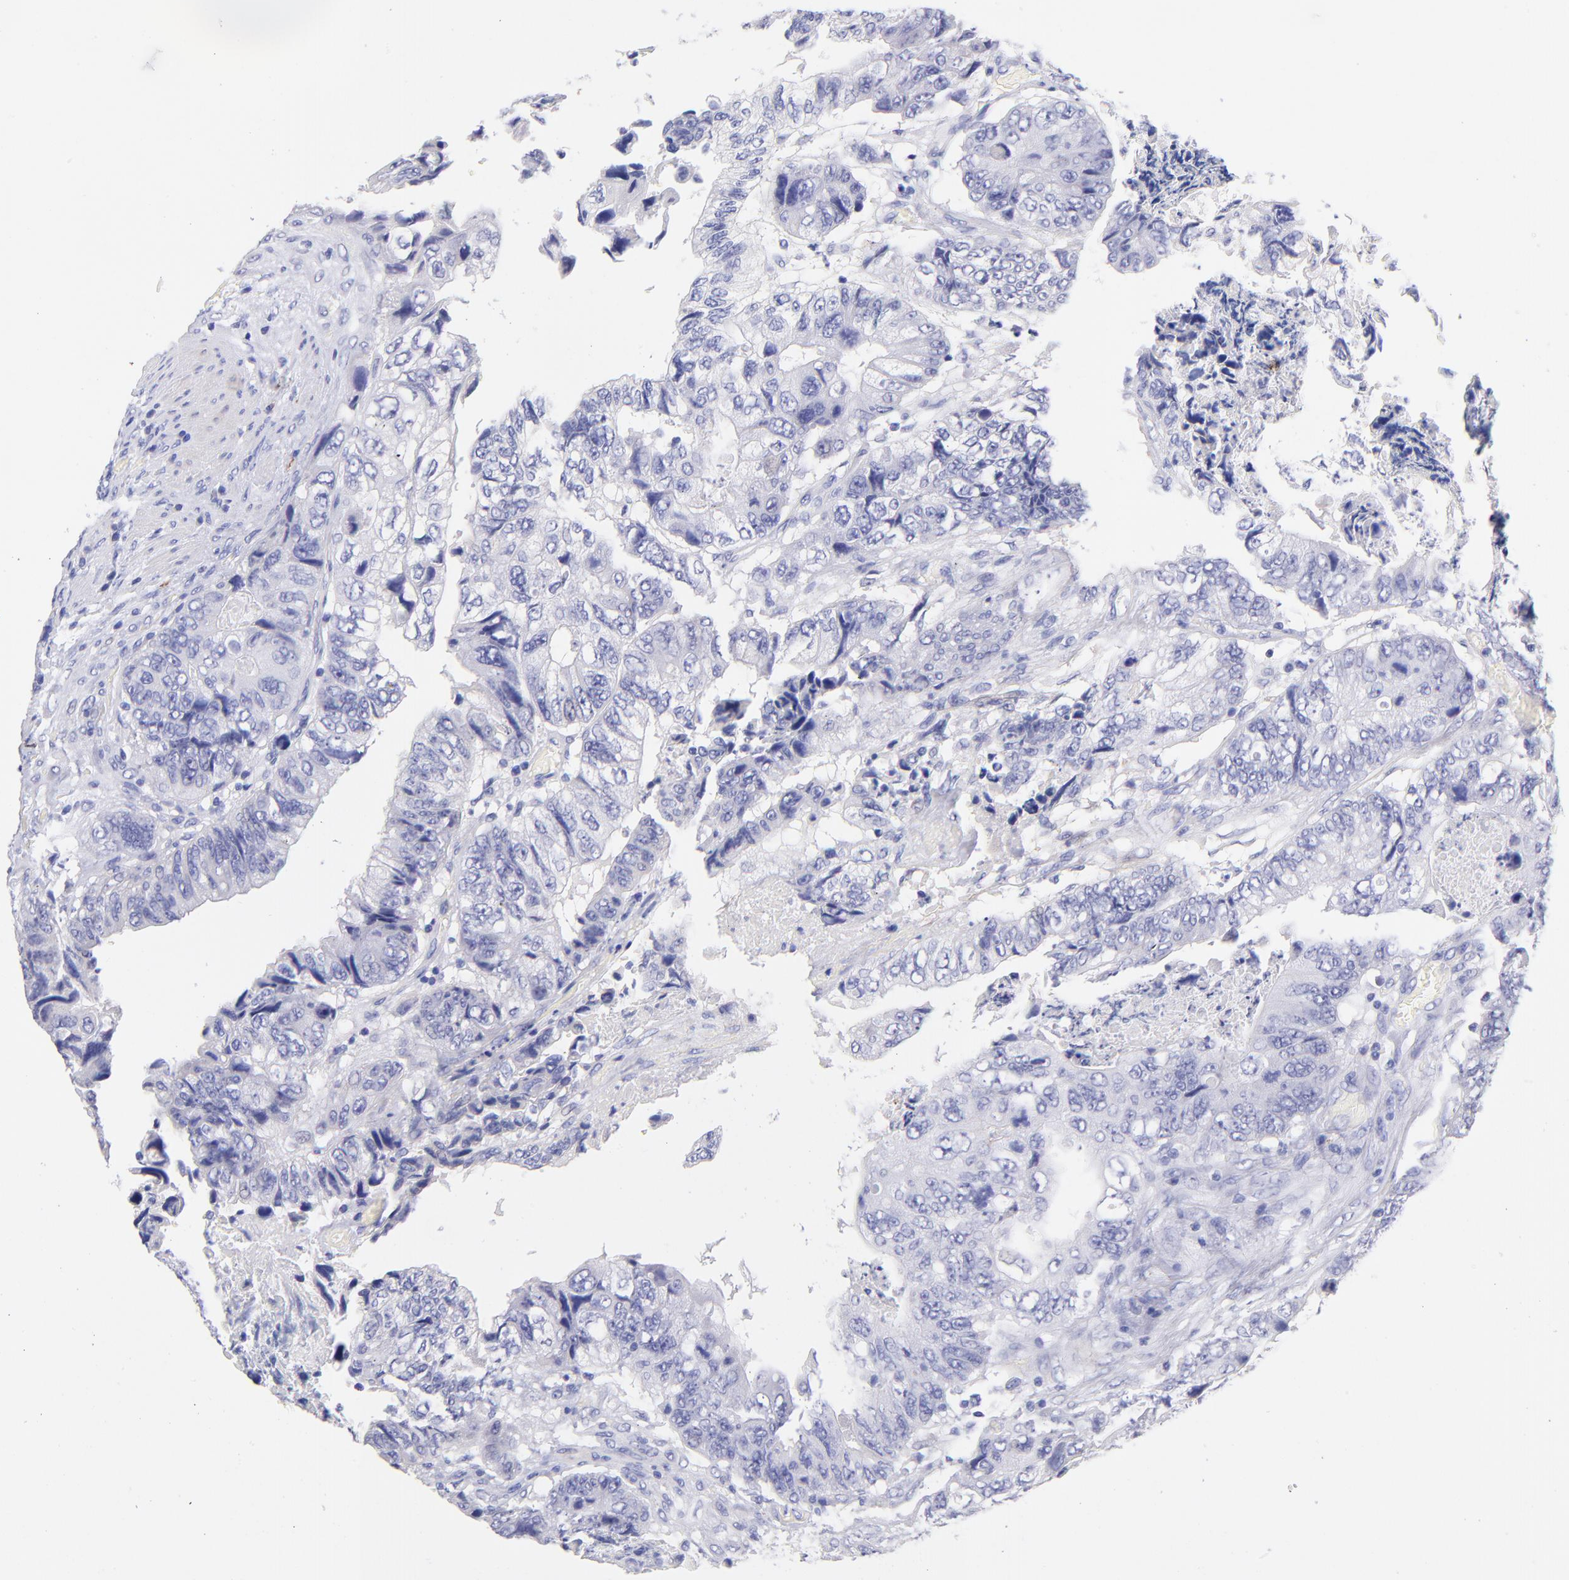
{"staining": {"intensity": "negative", "quantity": "none", "location": "none"}, "tissue": "colorectal cancer", "cell_type": "Tumor cells", "image_type": "cancer", "snomed": [{"axis": "morphology", "description": "Adenocarcinoma, NOS"}, {"axis": "topography", "description": "Rectum"}], "caption": "Tumor cells are negative for protein expression in human colorectal cancer (adenocarcinoma).", "gene": "RAB3B", "patient": {"sex": "female", "age": 82}}